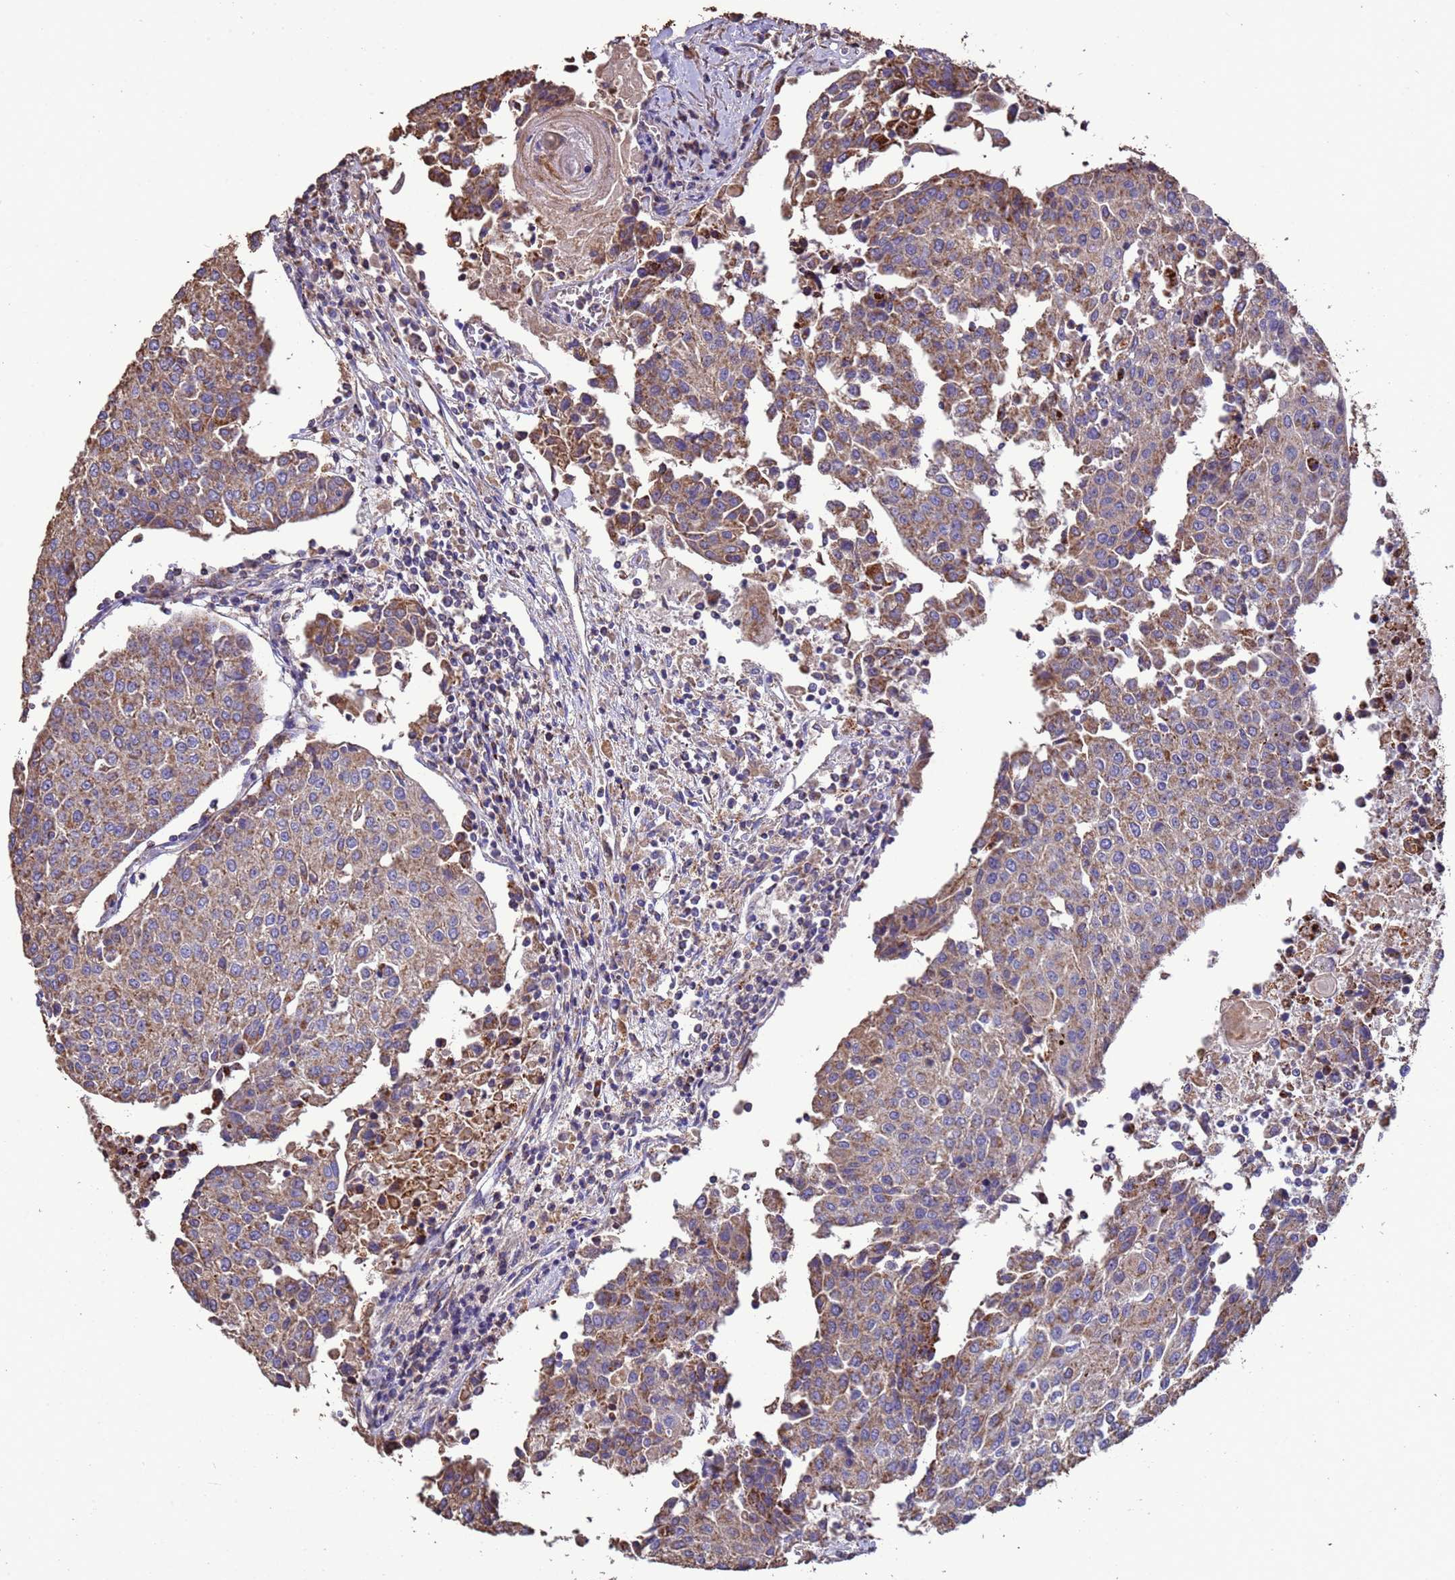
{"staining": {"intensity": "moderate", "quantity": "25%-75%", "location": "cytoplasmic/membranous"}, "tissue": "urothelial cancer", "cell_type": "Tumor cells", "image_type": "cancer", "snomed": [{"axis": "morphology", "description": "Urothelial carcinoma, High grade"}, {"axis": "topography", "description": "Urinary bladder"}], "caption": "Urothelial cancer stained with a protein marker displays moderate staining in tumor cells.", "gene": "ZNFX1", "patient": {"sex": "female", "age": 85}}